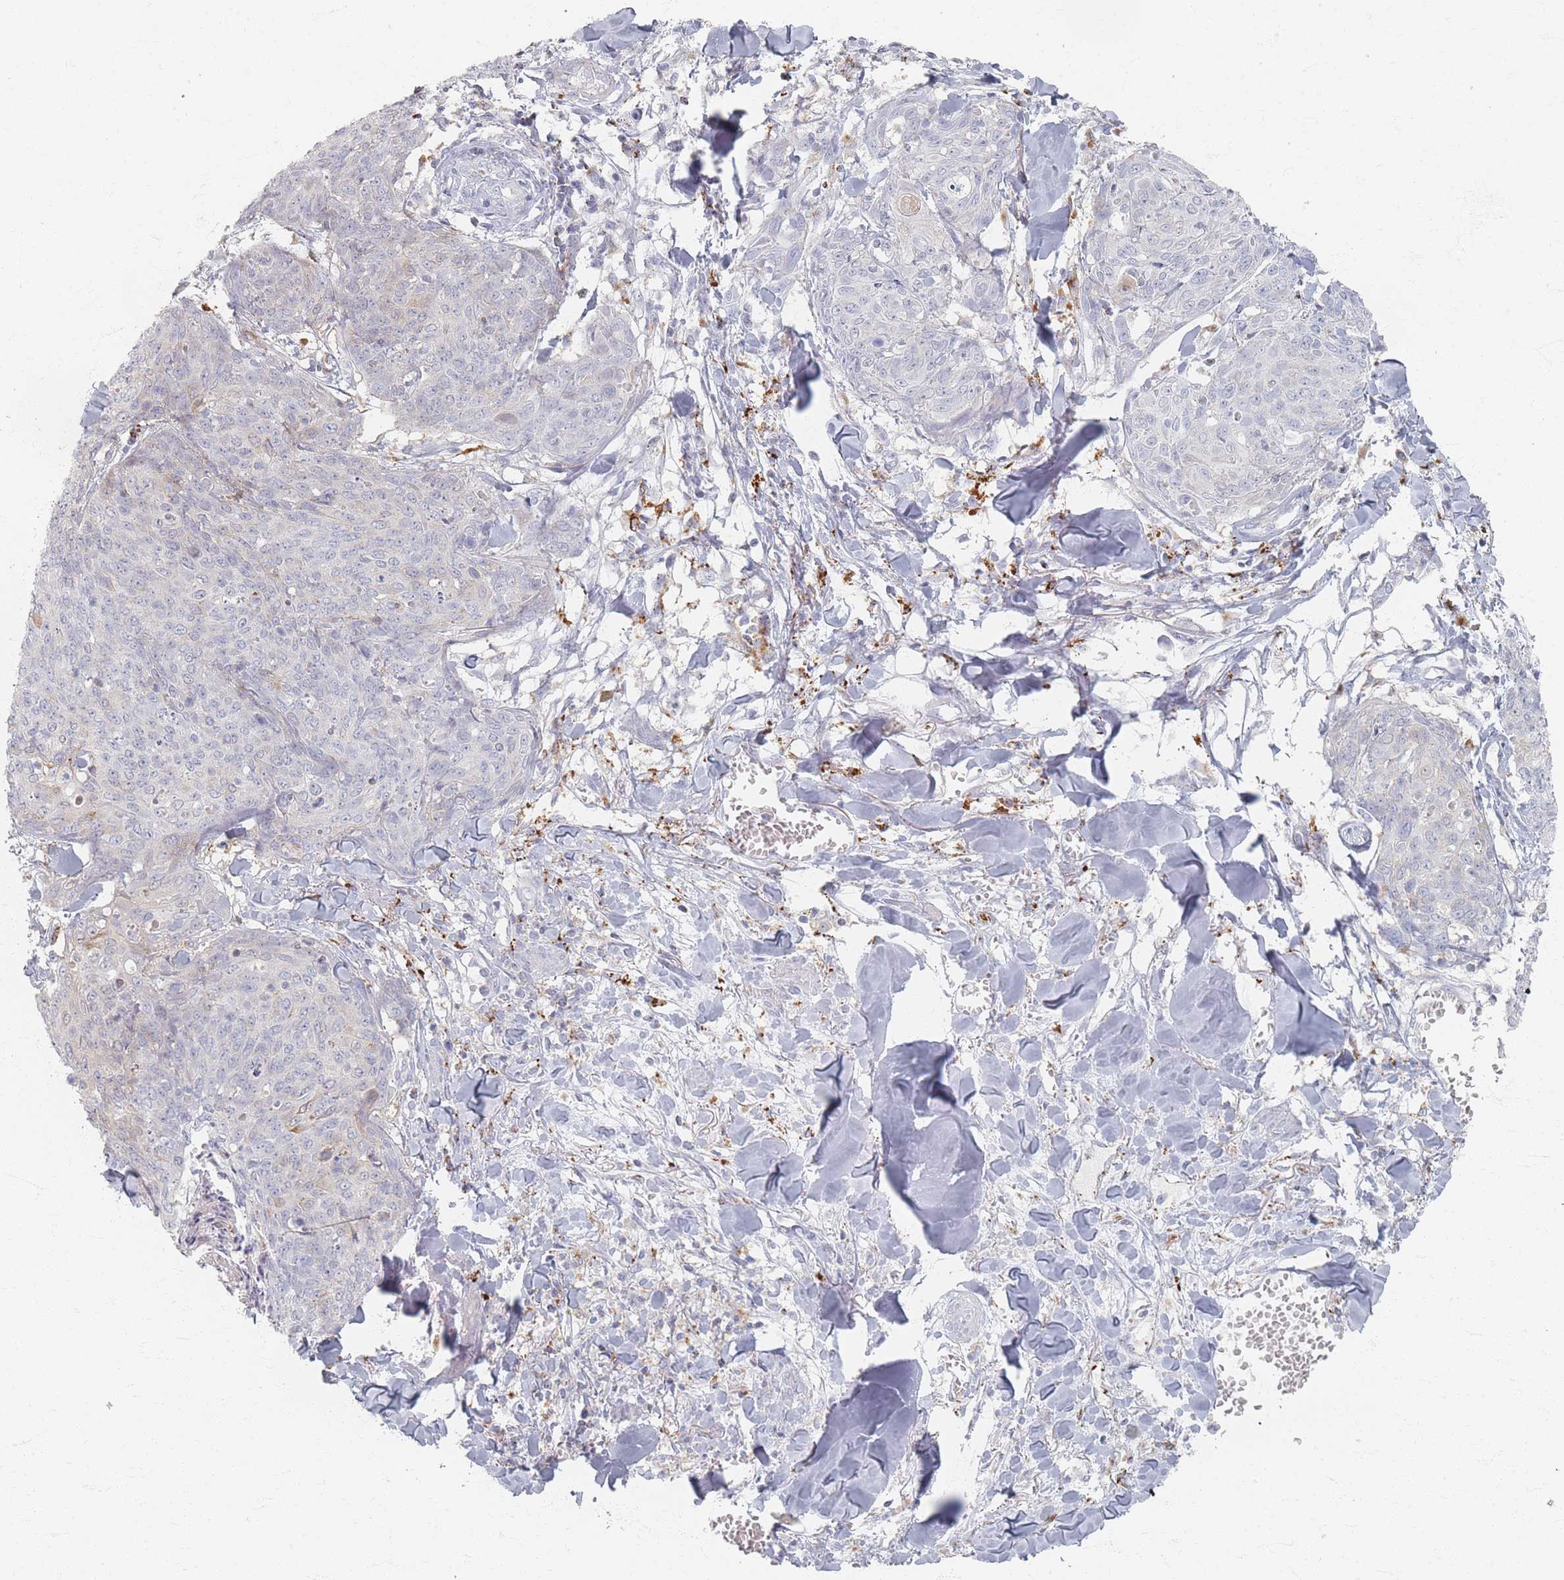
{"staining": {"intensity": "moderate", "quantity": "<25%", "location": "cytoplasmic/membranous"}, "tissue": "skin cancer", "cell_type": "Tumor cells", "image_type": "cancer", "snomed": [{"axis": "morphology", "description": "Squamous cell carcinoma, NOS"}, {"axis": "topography", "description": "Skin"}, {"axis": "topography", "description": "Vulva"}], "caption": "Immunohistochemical staining of squamous cell carcinoma (skin) displays low levels of moderate cytoplasmic/membranous positivity in approximately <25% of tumor cells.", "gene": "SLC2A11", "patient": {"sex": "female", "age": 85}}